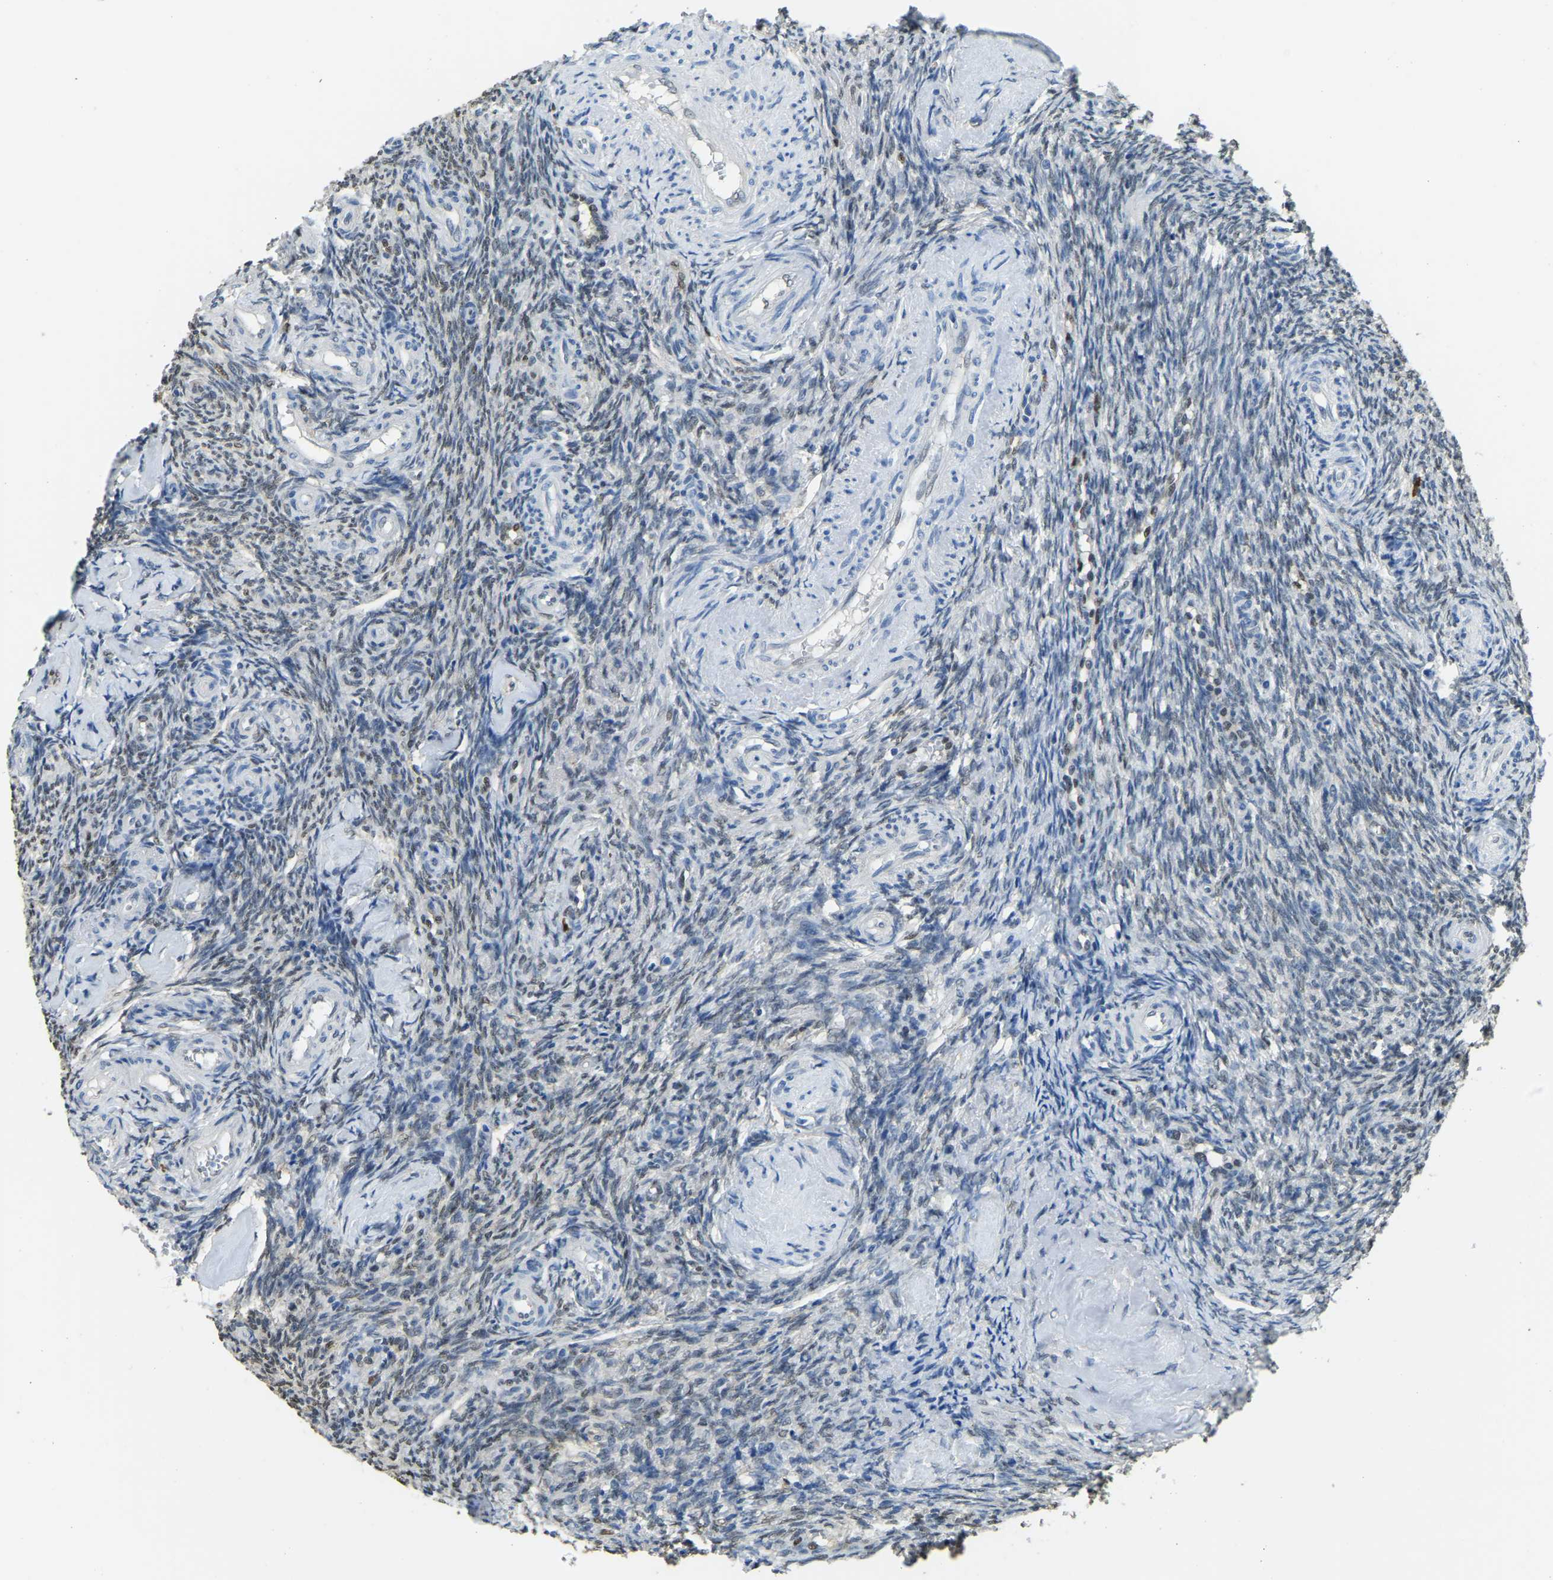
{"staining": {"intensity": "moderate", "quantity": "25%-75%", "location": "nuclear"}, "tissue": "ovary", "cell_type": "Ovarian stroma cells", "image_type": "normal", "snomed": [{"axis": "morphology", "description": "Normal tissue, NOS"}, {"axis": "topography", "description": "Ovary"}], "caption": "Benign ovary exhibits moderate nuclear expression in about 25%-75% of ovarian stroma cells, visualized by immunohistochemistry.", "gene": "NANS", "patient": {"sex": "female", "age": 41}}